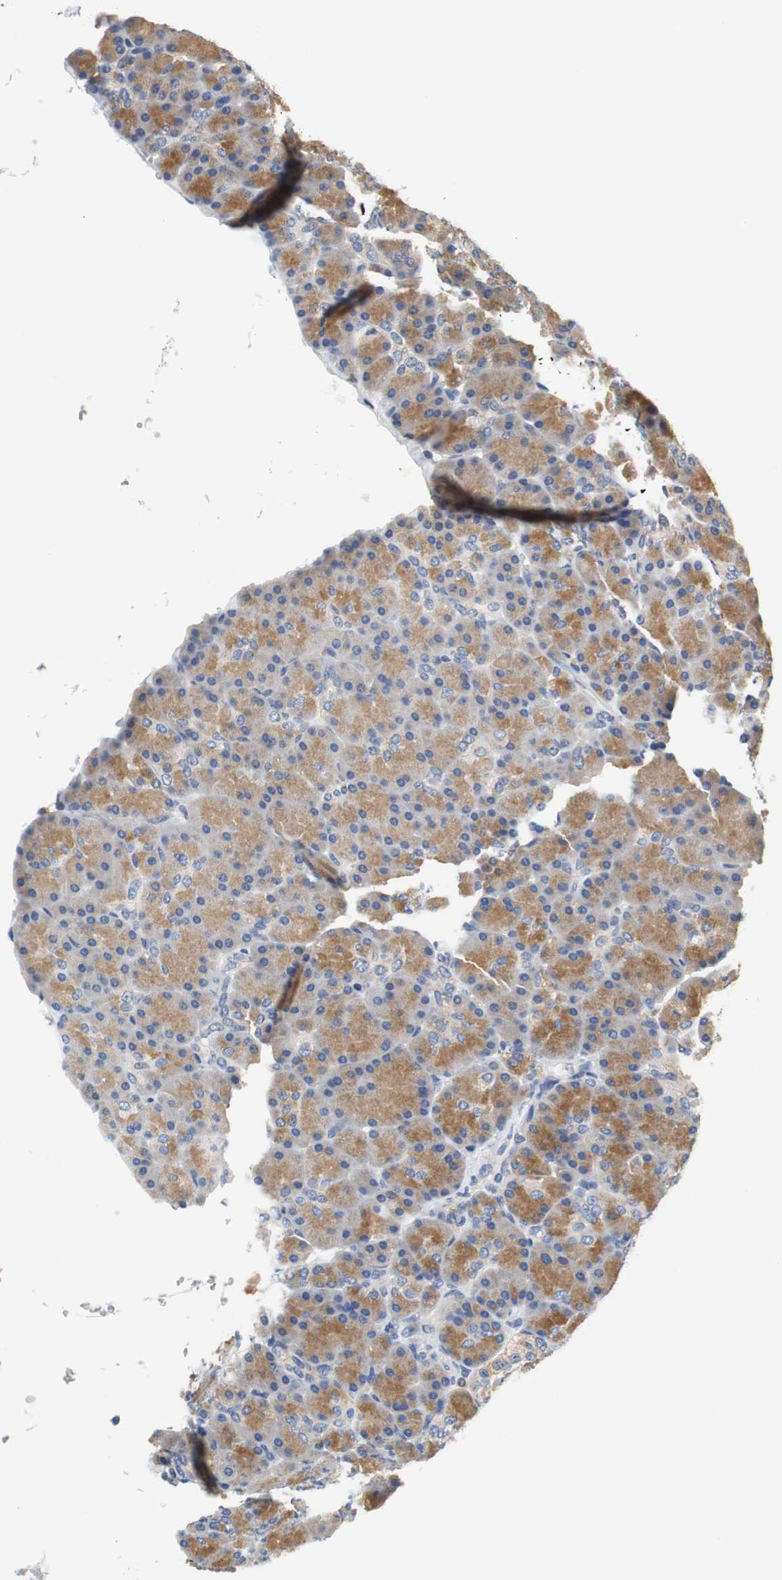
{"staining": {"intensity": "moderate", "quantity": ">75%", "location": "cytoplasmic/membranous"}, "tissue": "pancreas", "cell_type": "Exocrine glandular cells", "image_type": "normal", "snomed": [{"axis": "morphology", "description": "Normal tissue, NOS"}, {"axis": "topography", "description": "Pancreas"}], "caption": "This histopathology image exhibits immunohistochemistry (IHC) staining of benign pancreas, with medium moderate cytoplasmic/membranous expression in approximately >75% of exocrine glandular cells.", "gene": "VAMP8", "patient": {"sex": "female", "age": 43}}